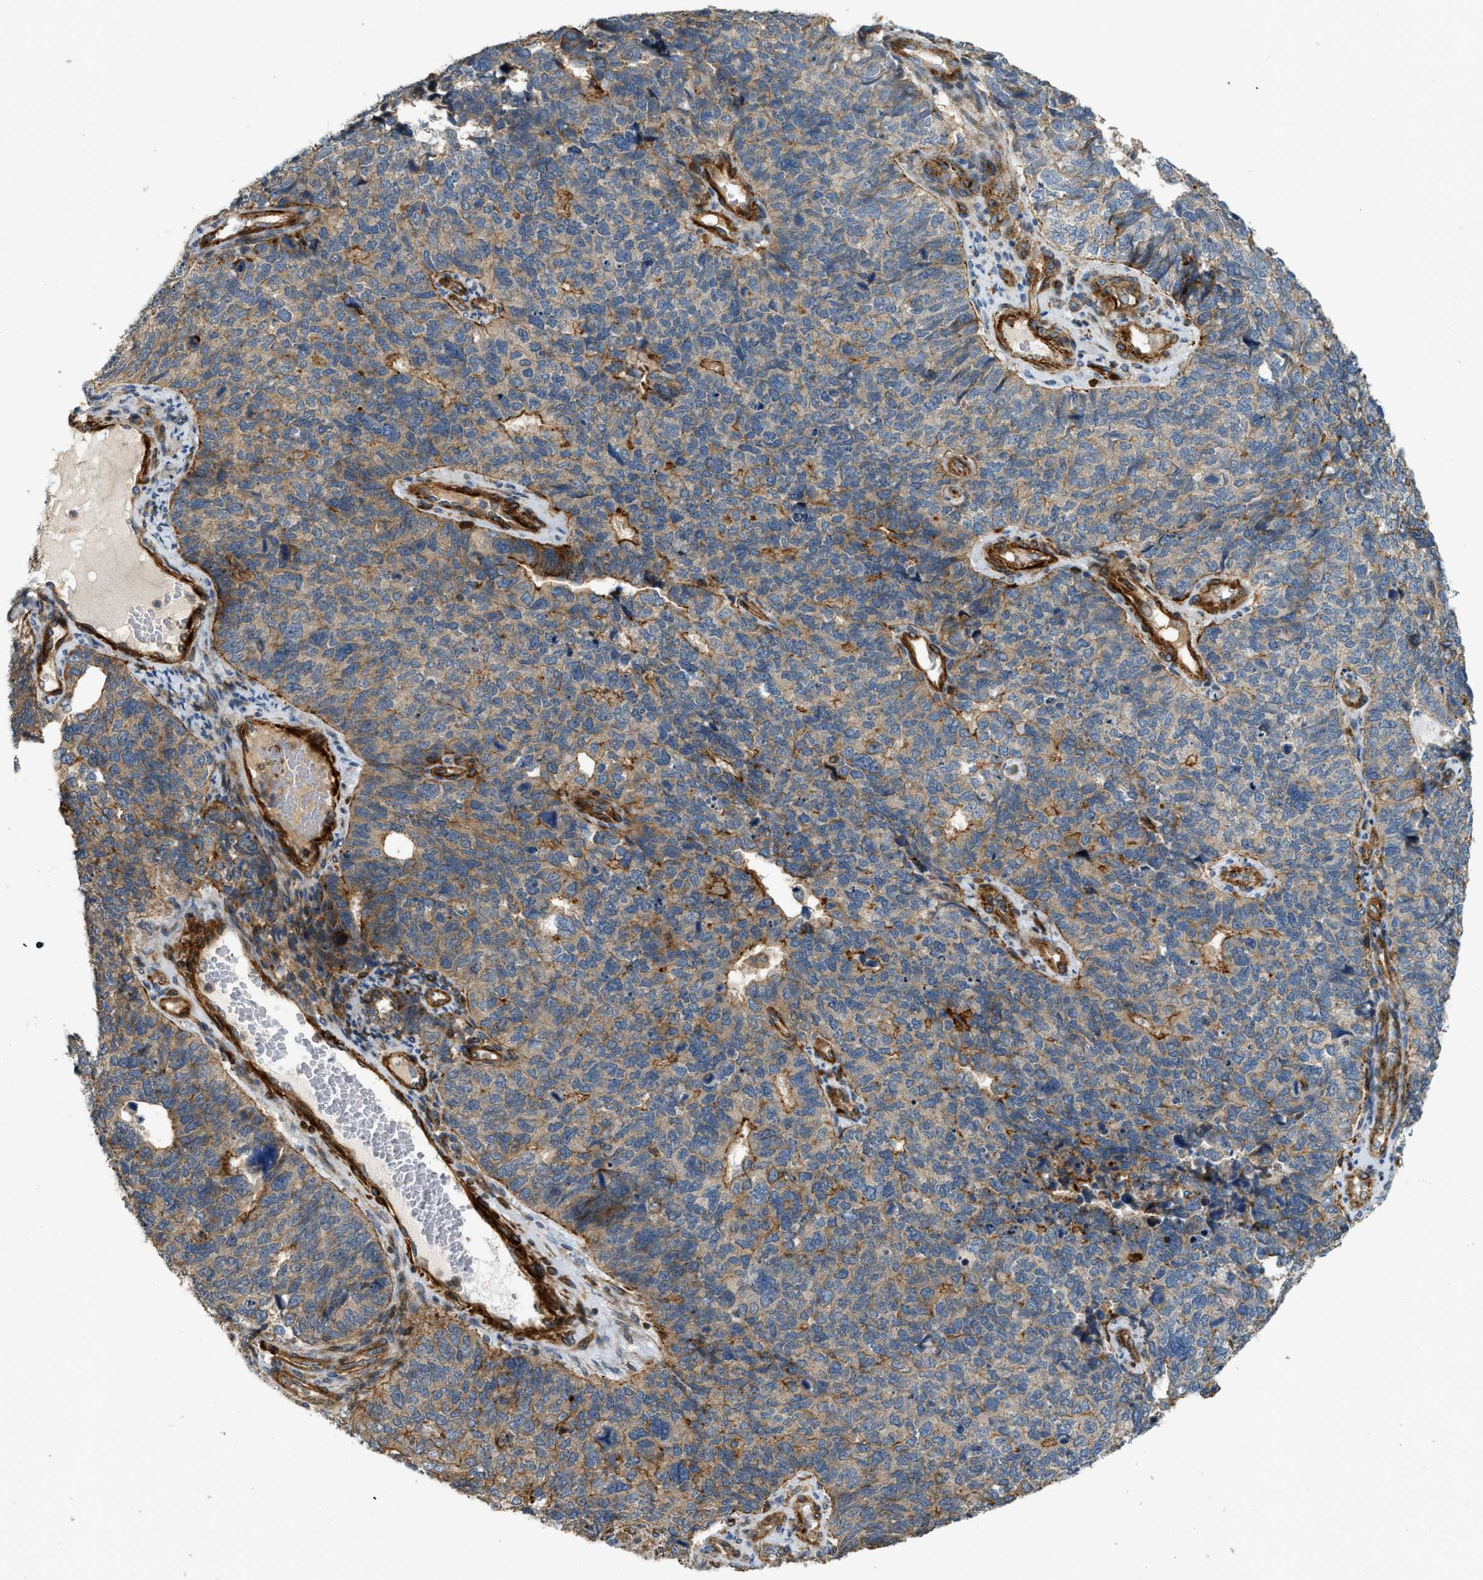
{"staining": {"intensity": "weak", "quantity": "25%-75%", "location": "cytoplasmic/membranous"}, "tissue": "cervical cancer", "cell_type": "Tumor cells", "image_type": "cancer", "snomed": [{"axis": "morphology", "description": "Squamous cell carcinoma, NOS"}, {"axis": "topography", "description": "Cervix"}], "caption": "This histopathology image demonstrates IHC staining of cervical cancer (squamous cell carcinoma), with low weak cytoplasmic/membranous expression in approximately 25%-75% of tumor cells.", "gene": "BTN3A2", "patient": {"sex": "female", "age": 63}}